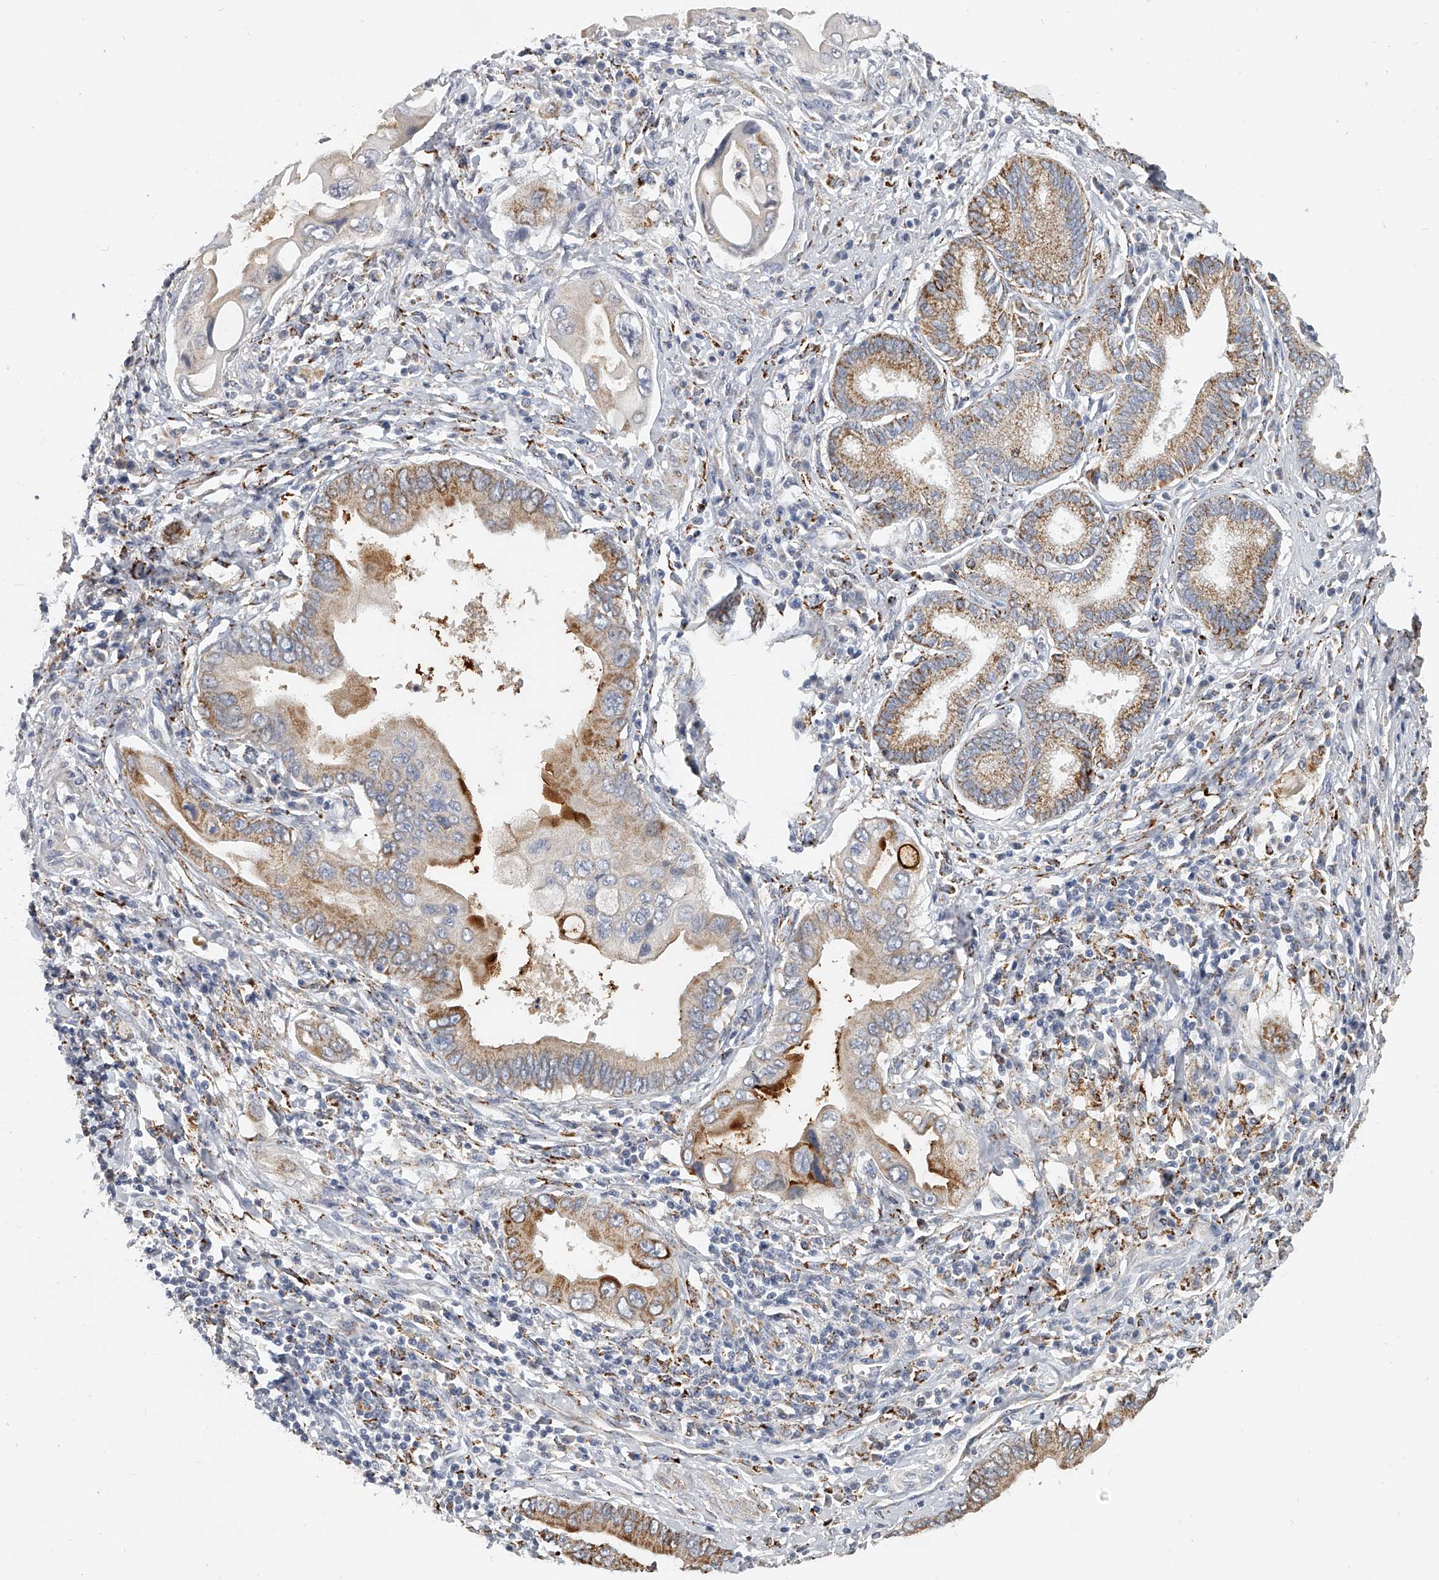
{"staining": {"intensity": "moderate", "quantity": "25%-75%", "location": "cytoplasmic/membranous"}, "tissue": "pancreatic cancer", "cell_type": "Tumor cells", "image_type": "cancer", "snomed": [{"axis": "morphology", "description": "Adenocarcinoma, NOS"}, {"axis": "topography", "description": "Pancreas"}], "caption": "Human pancreatic cancer stained with a brown dye reveals moderate cytoplasmic/membranous positive positivity in about 25%-75% of tumor cells.", "gene": "KLHL7", "patient": {"sex": "male", "age": 78}}